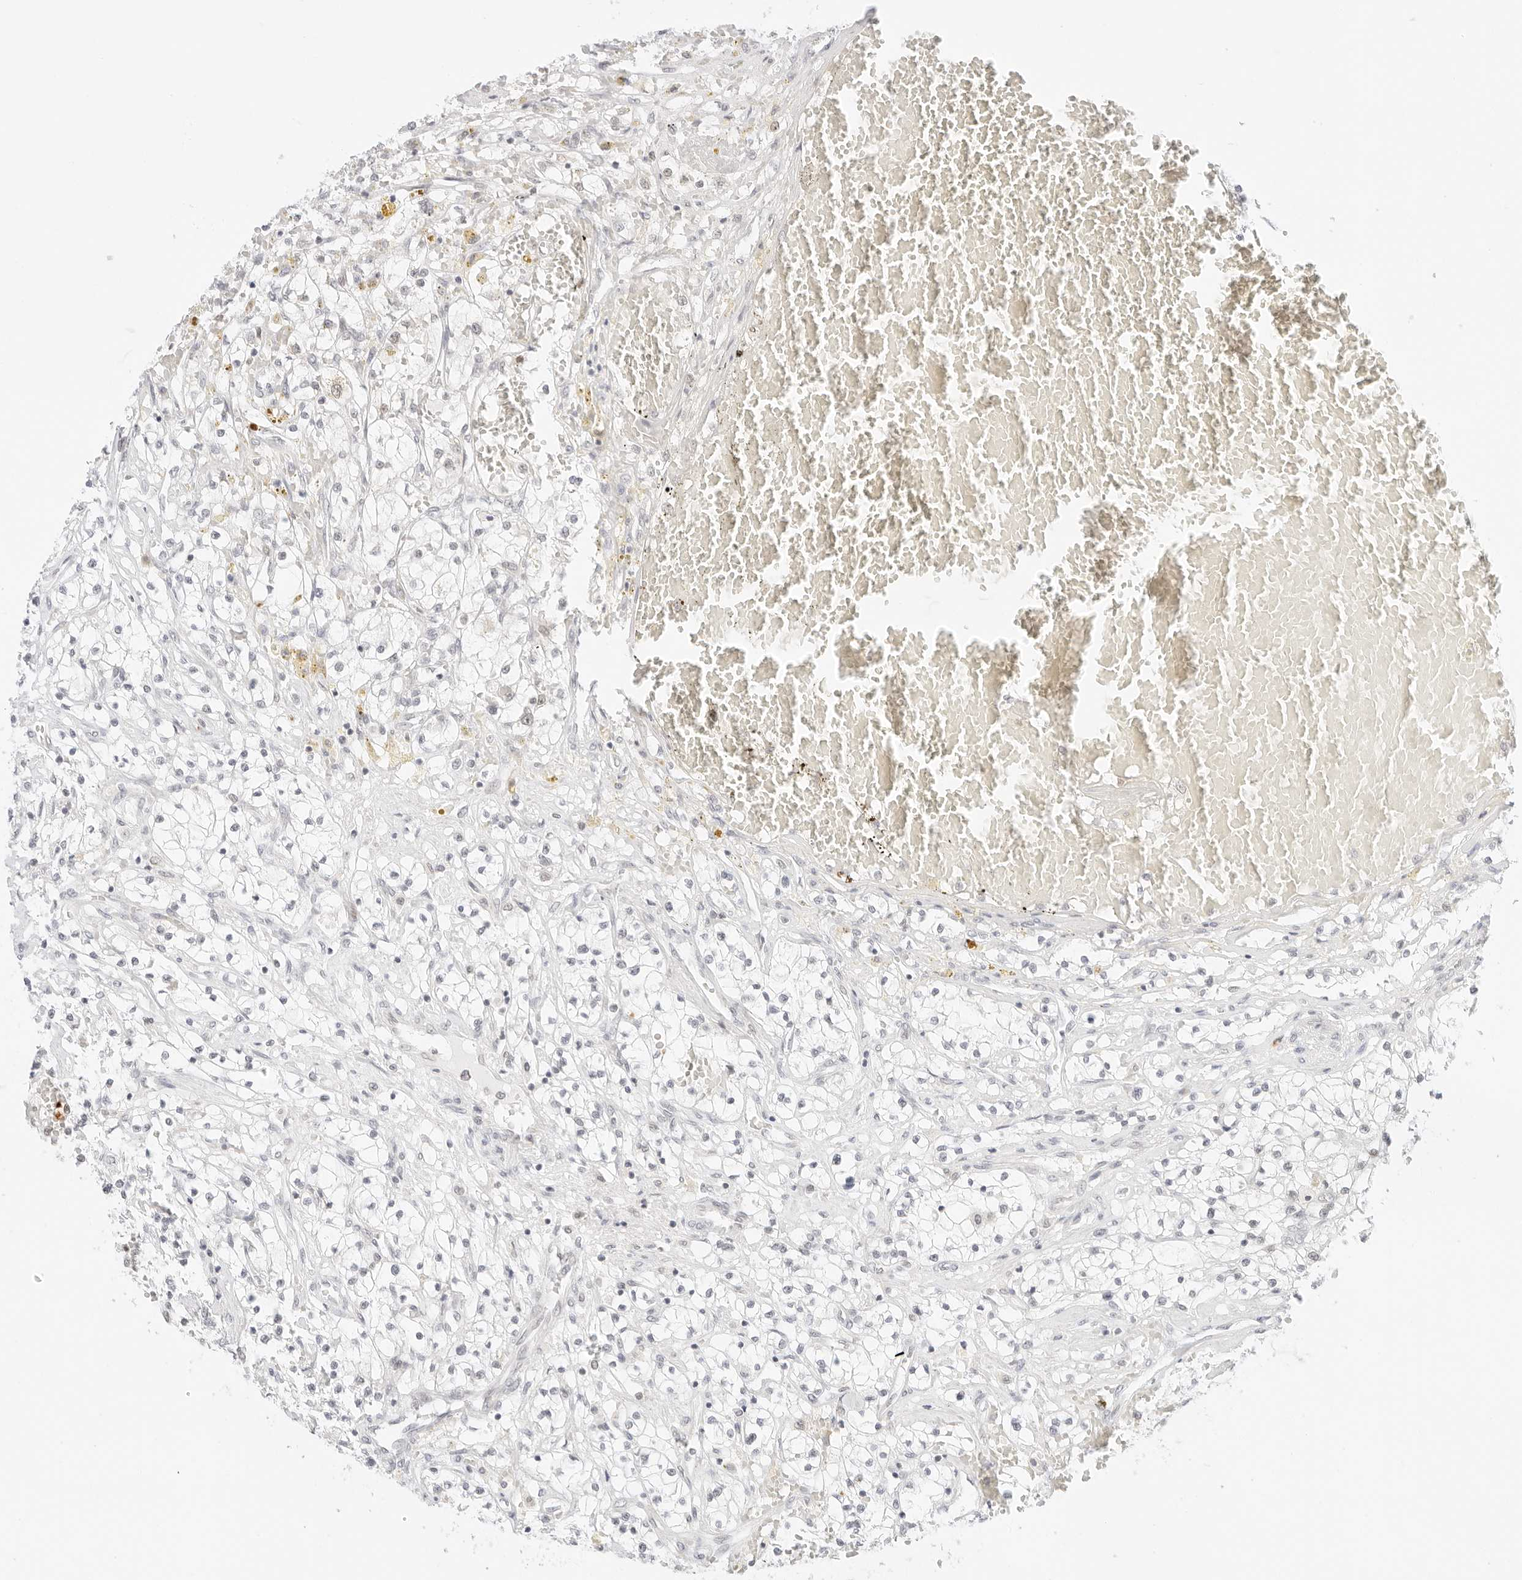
{"staining": {"intensity": "negative", "quantity": "none", "location": "none"}, "tissue": "renal cancer", "cell_type": "Tumor cells", "image_type": "cancer", "snomed": [{"axis": "morphology", "description": "Normal tissue, NOS"}, {"axis": "morphology", "description": "Adenocarcinoma, NOS"}, {"axis": "topography", "description": "Kidney"}], "caption": "IHC image of neoplastic tissue: human renal cancer stained with DAB reveals no significant protein positivity in tumor cells. The staining is performed using DAB (3,3'-diaminobenzidine) brown chromogen with nuclei counter-stained in using hematoxylin.", "gene": "POLR3C", "patient": {"sex": "male", "age": 68}}